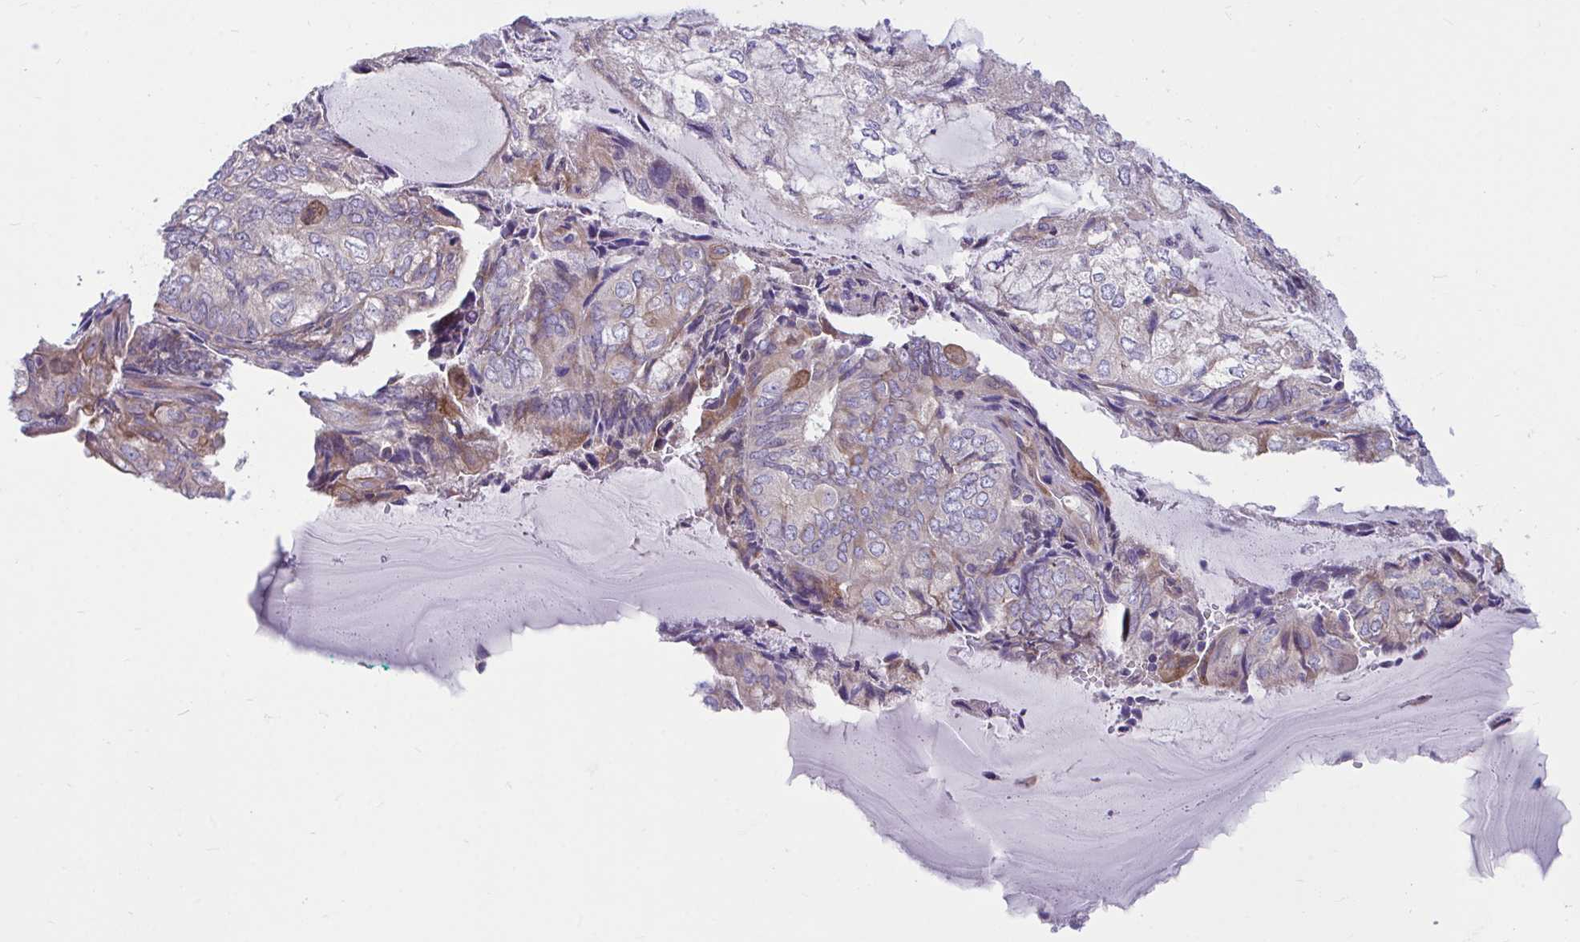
{"staining": {"intensity": "moderate", "quantity": "<25%", "location": "cytoplasmic/membranous"}, "tissue": "endometrial cancer", "cell_type": "Tumor cells", "image_type": "cancer", "snomed": [{"axis": "morphology", "description": "Adenocarcinoma, NOS"}, {"axis": "topography", "description": "Endometrium"}], "caption": "DAB immunohistochemical staining of endometrial adenocarcinoma reveals moderate cytoplasmic/membranous protein positivity in approximately <25% of tumor cells.", "gene": "WBP1", "patient": {"sex": "female", "age": 81}}